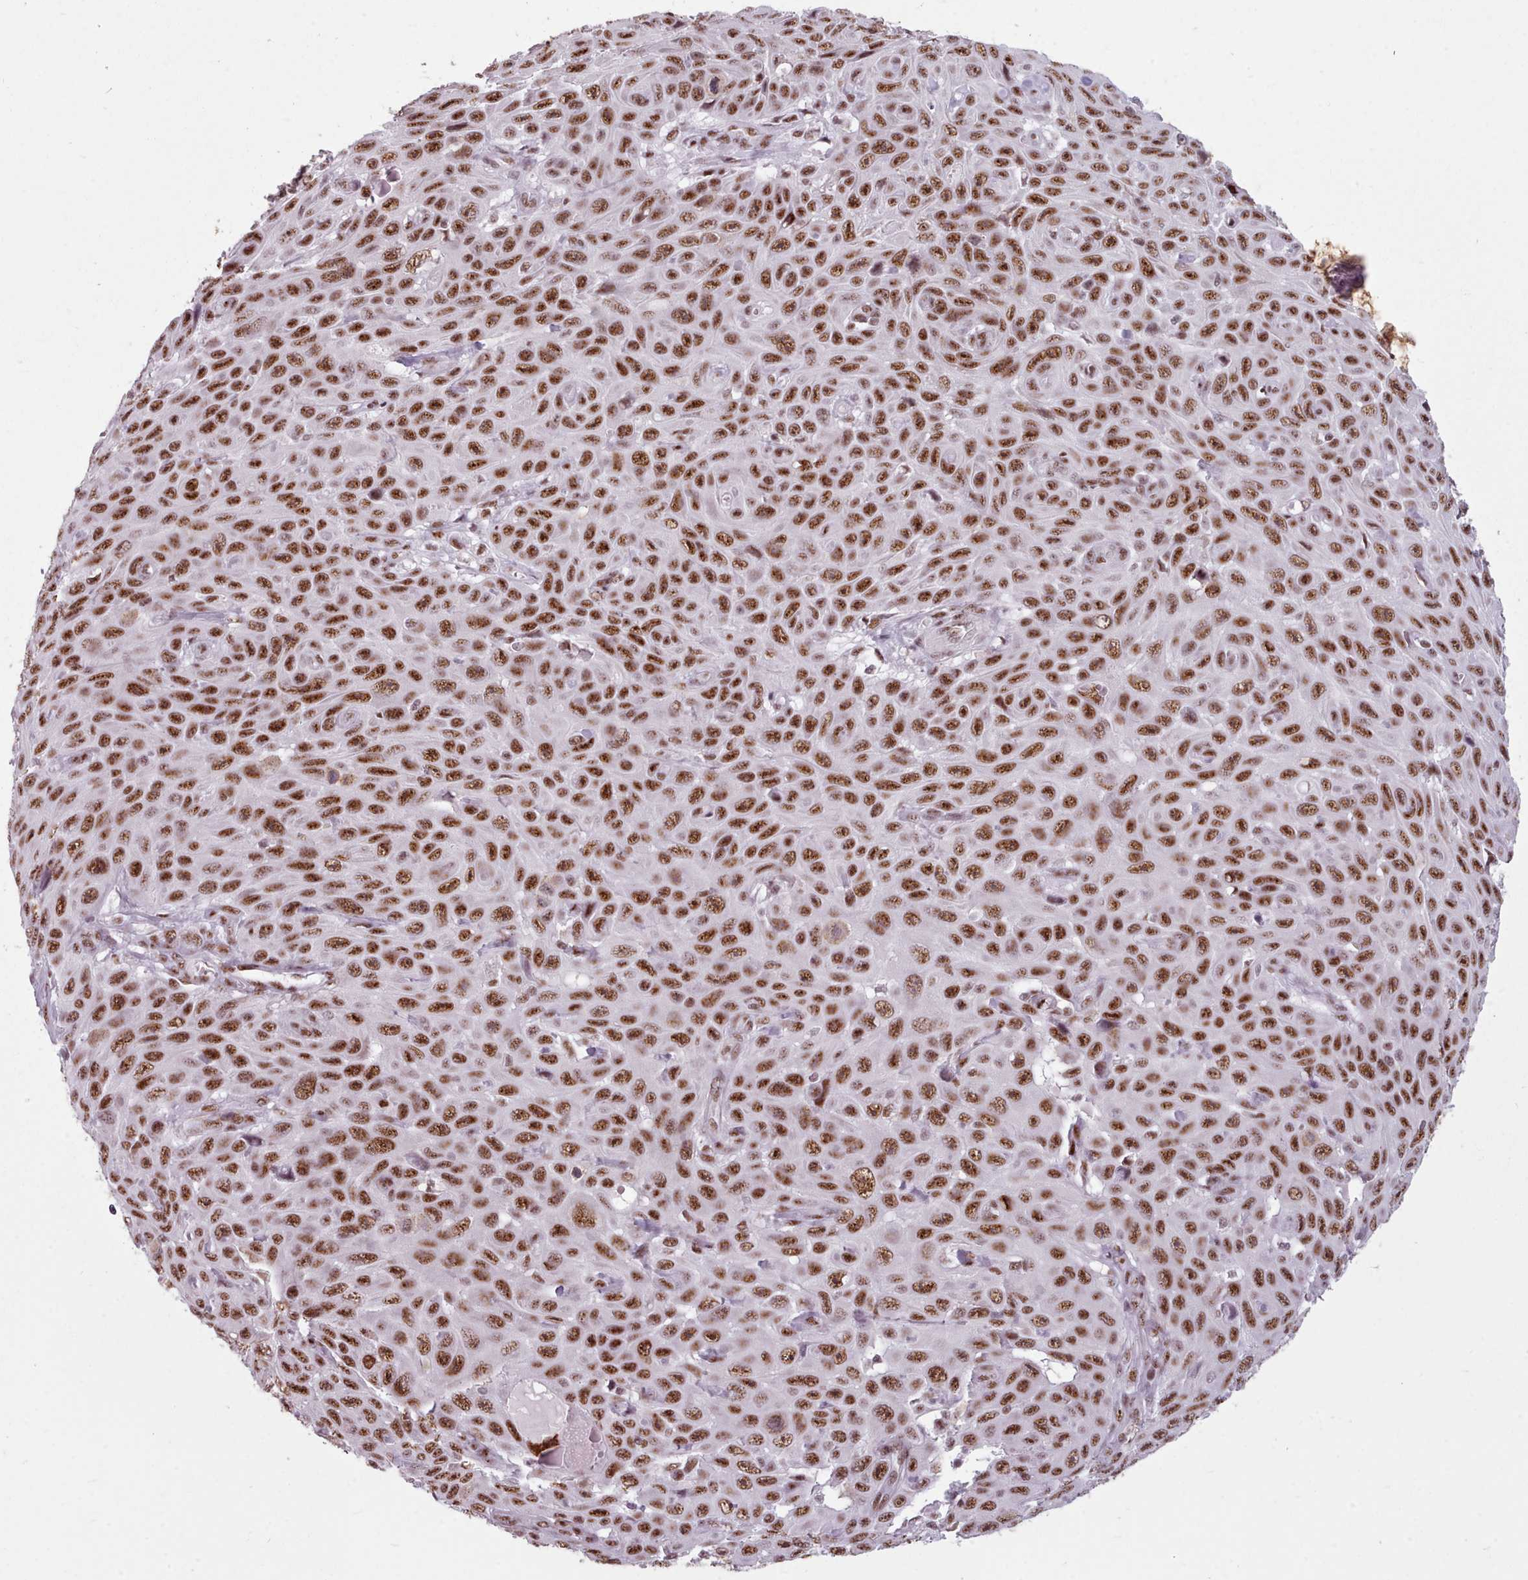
{"staining": {"intensity": "strong", "quantity": ">75%", "location": "nuclear"}, "tissue": "skin cancer", "cell_type": "Tumor cells", "image_type": "cancer", "snomed": [{"axis": "morphology", "description": "Squamous cell carcinoma, NOS"}, {"axis": "topography", "description": "Skin"}], "caption": "There is high levels of strong nuclear expression in tumor cells of skin cancer (squamous cell carcinoma), as demonstrated by immunohistochemical staining (brown color).", "gene": "SRRM1", "patient": {"sex": "male", "age": 82}}